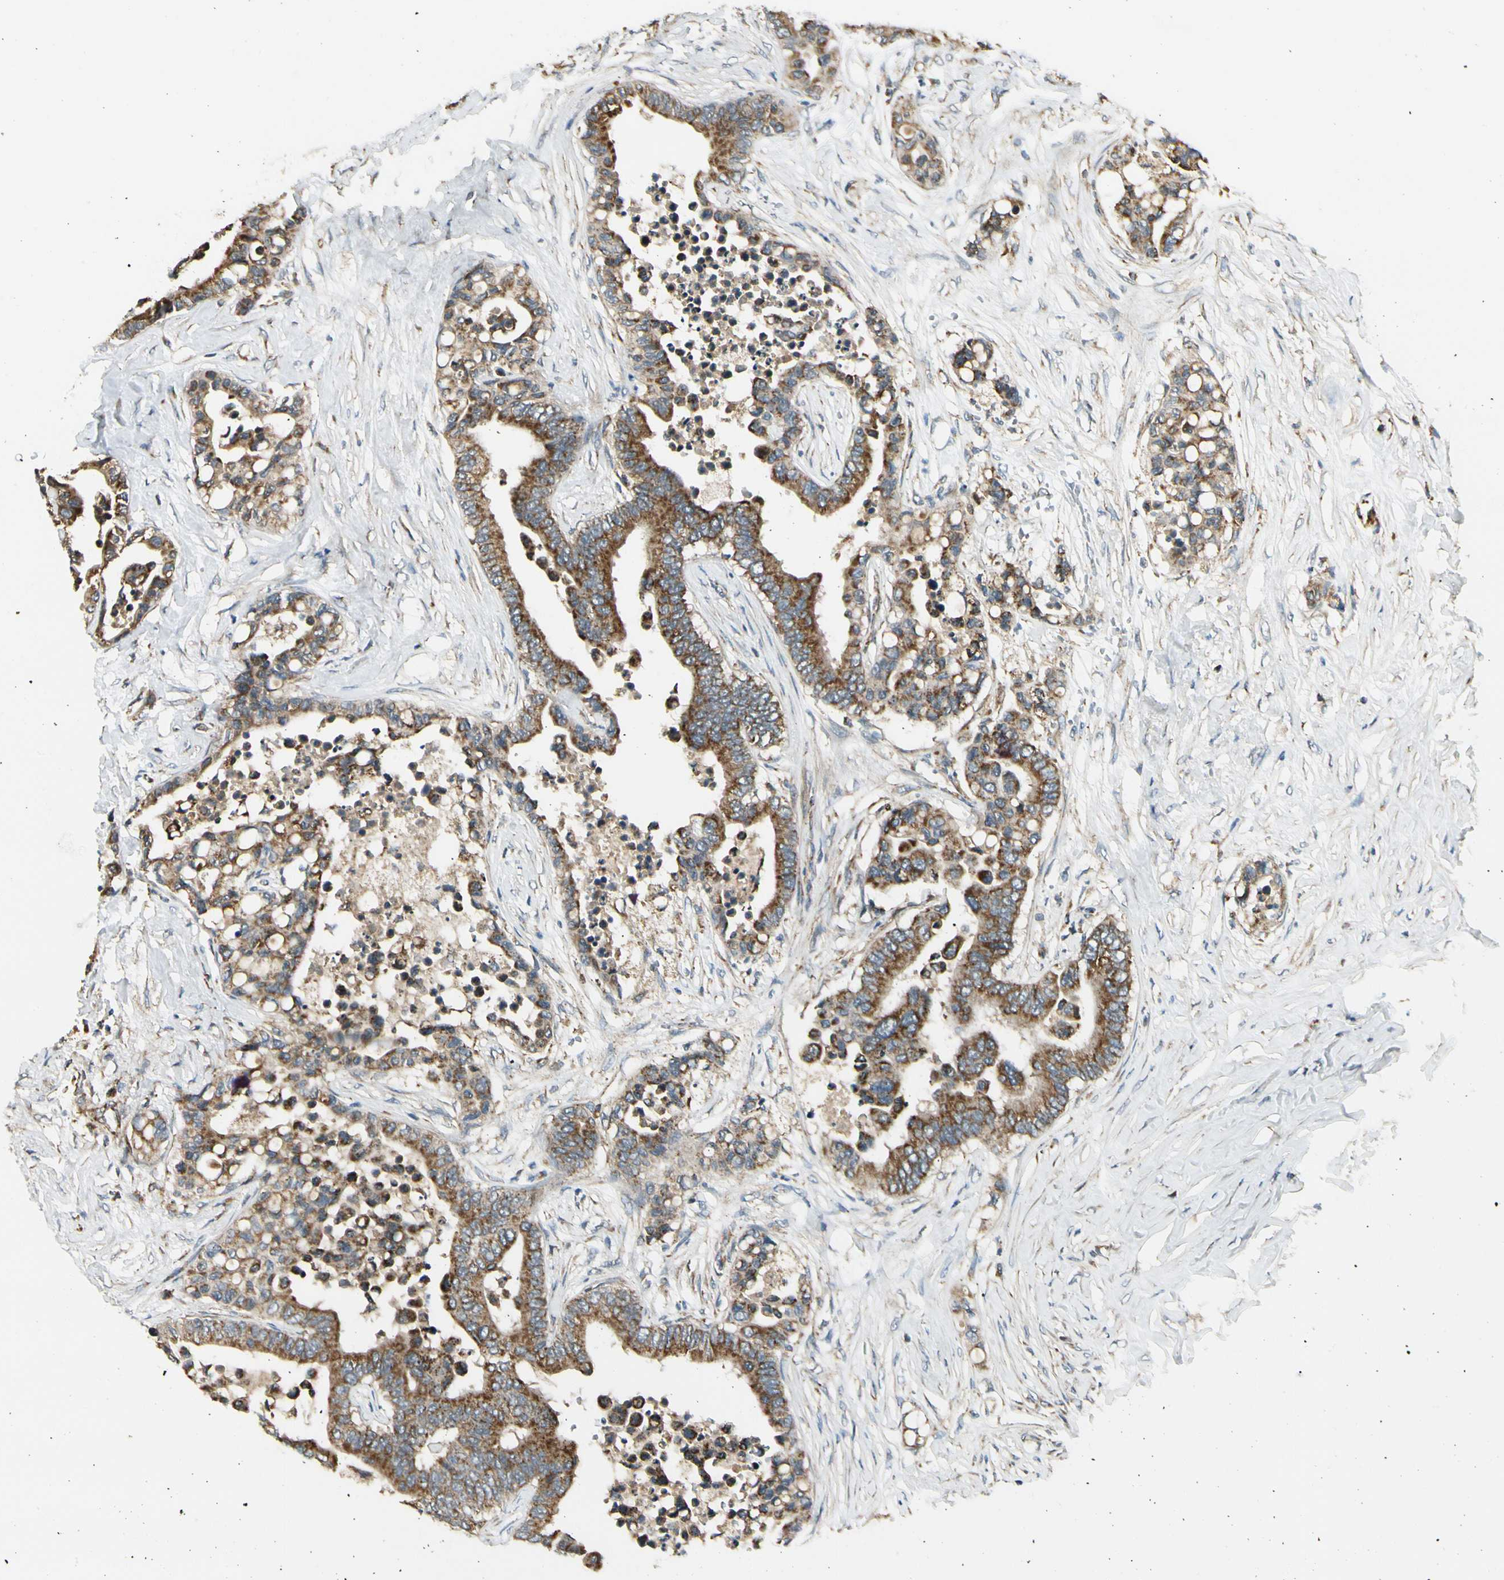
{"staining": {"intensity": "strong", "quantity": ">75%", "location": "cytoplasmic/membranous"}, "tissue": "colorectal cancer", "cell_type": "Tumor cells", "image_type": "cancer", "snomed": [{"axis": "morphology", "description": "Normal tissue, NOS"}, {"axis": "morphology", "description": "Adenocarcinoma, NOS"}, {"axis": "topography", "description": "Colon"}], "caption": "Colorectal cancer (adenocarcinoma) stained with immunohistochemistry (IHC) shows strong cytoplasmic/membranous positivity in approximately >75% of tumor cells.", "gene": "EPHB3", "patient": {"sex": "male", "age": 82}}